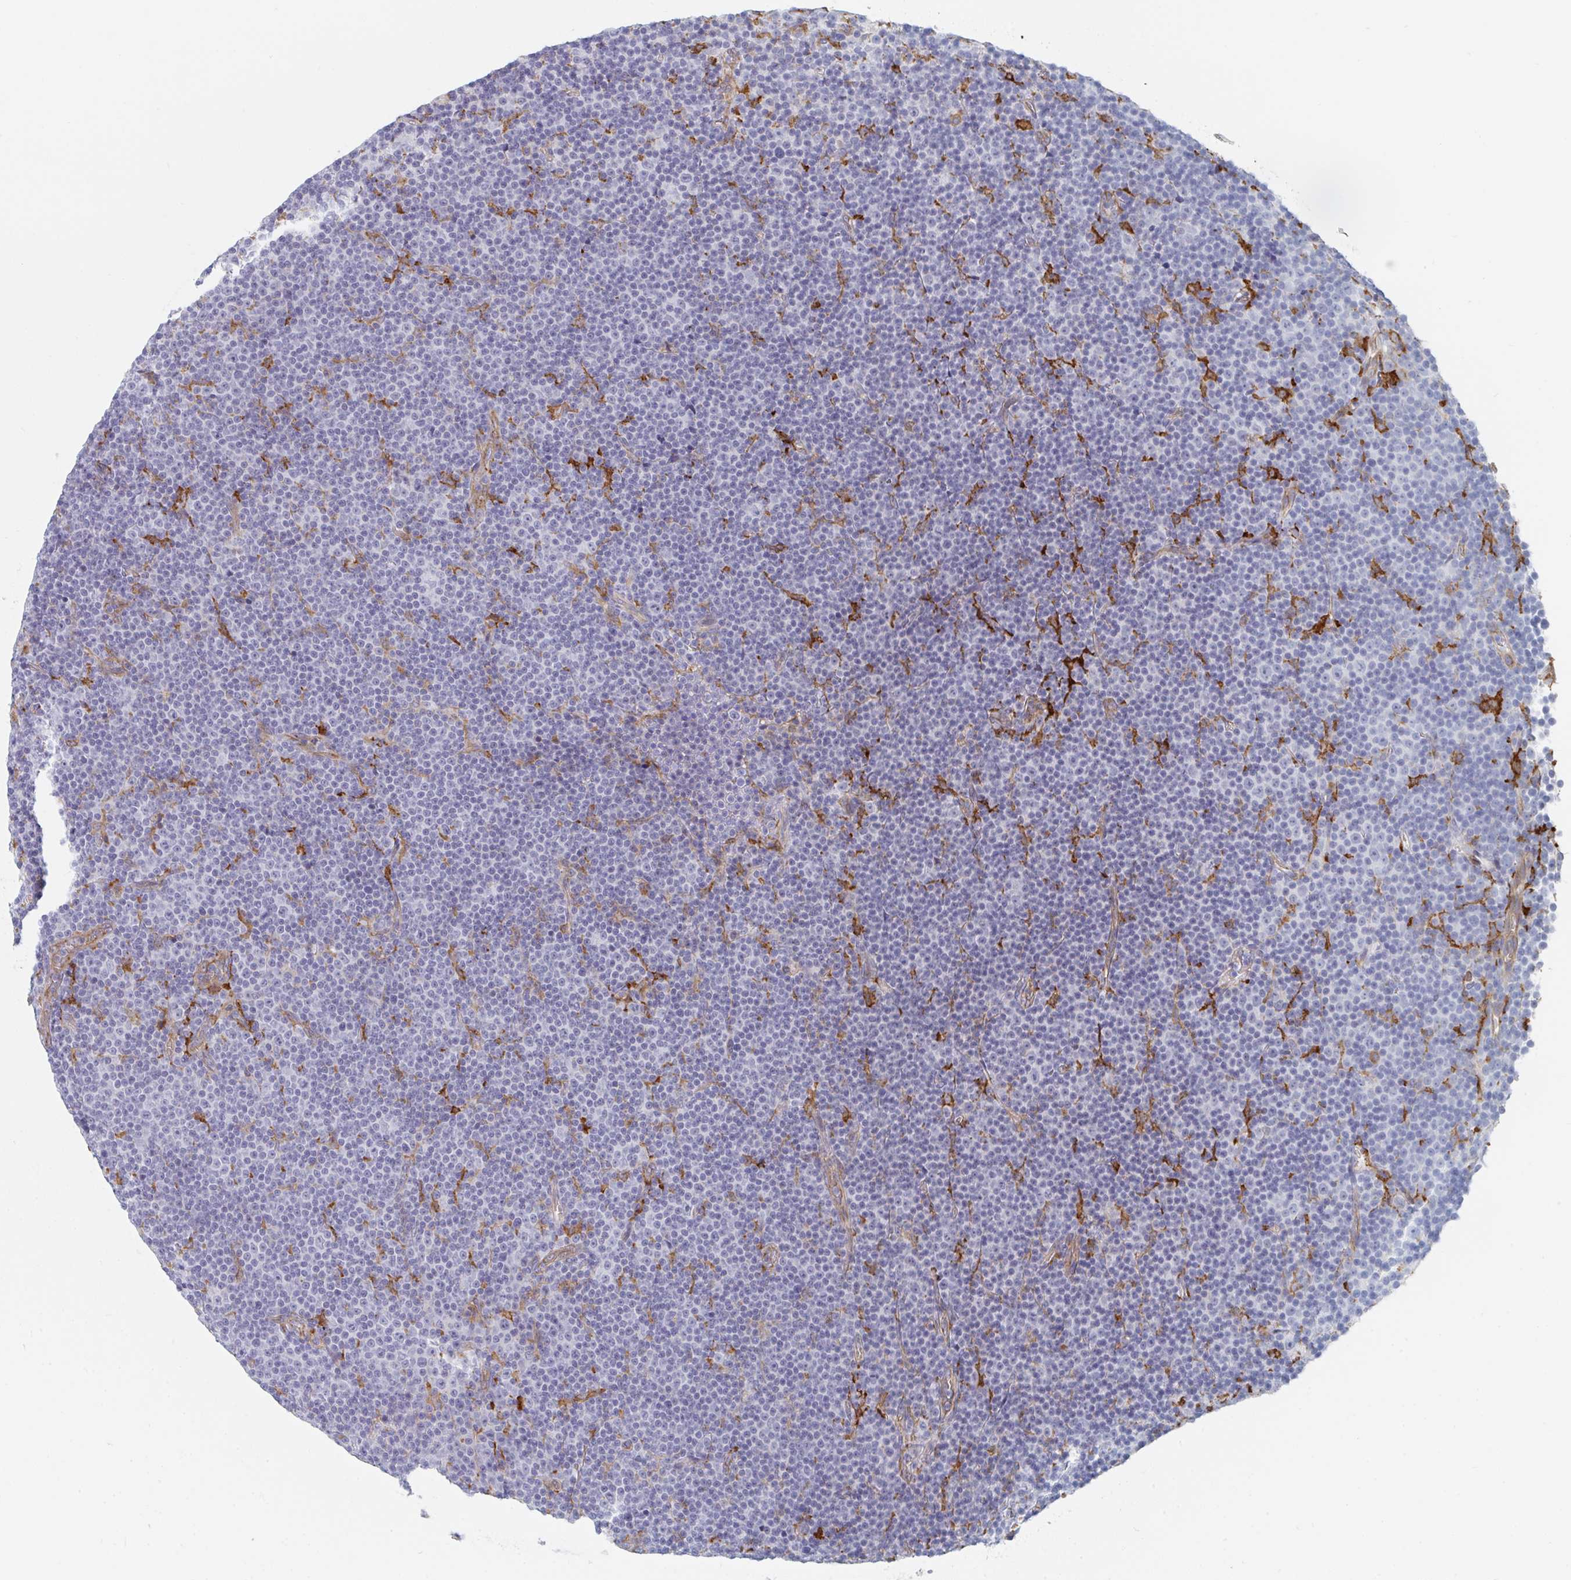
{"staining": {"intensity": "negative", "quantity": "none", "location": "none"}, "tissue": "lymphoma", "cell_type": "Tumor cells", "image_type": "cancer", "snomed": [{"axis": "morphology", "description": "Malignant lymphoma, non-Hodgkin's type, Low grade"}, {"axis": "topography", "description": "Lymph node"}], "caption": "Human lymphoma stained for a protein using immunohistochemistry reveals no positivity in tumor cells.", "gene": "DAB2", "patient": {"sex": "female", "age": 67}}